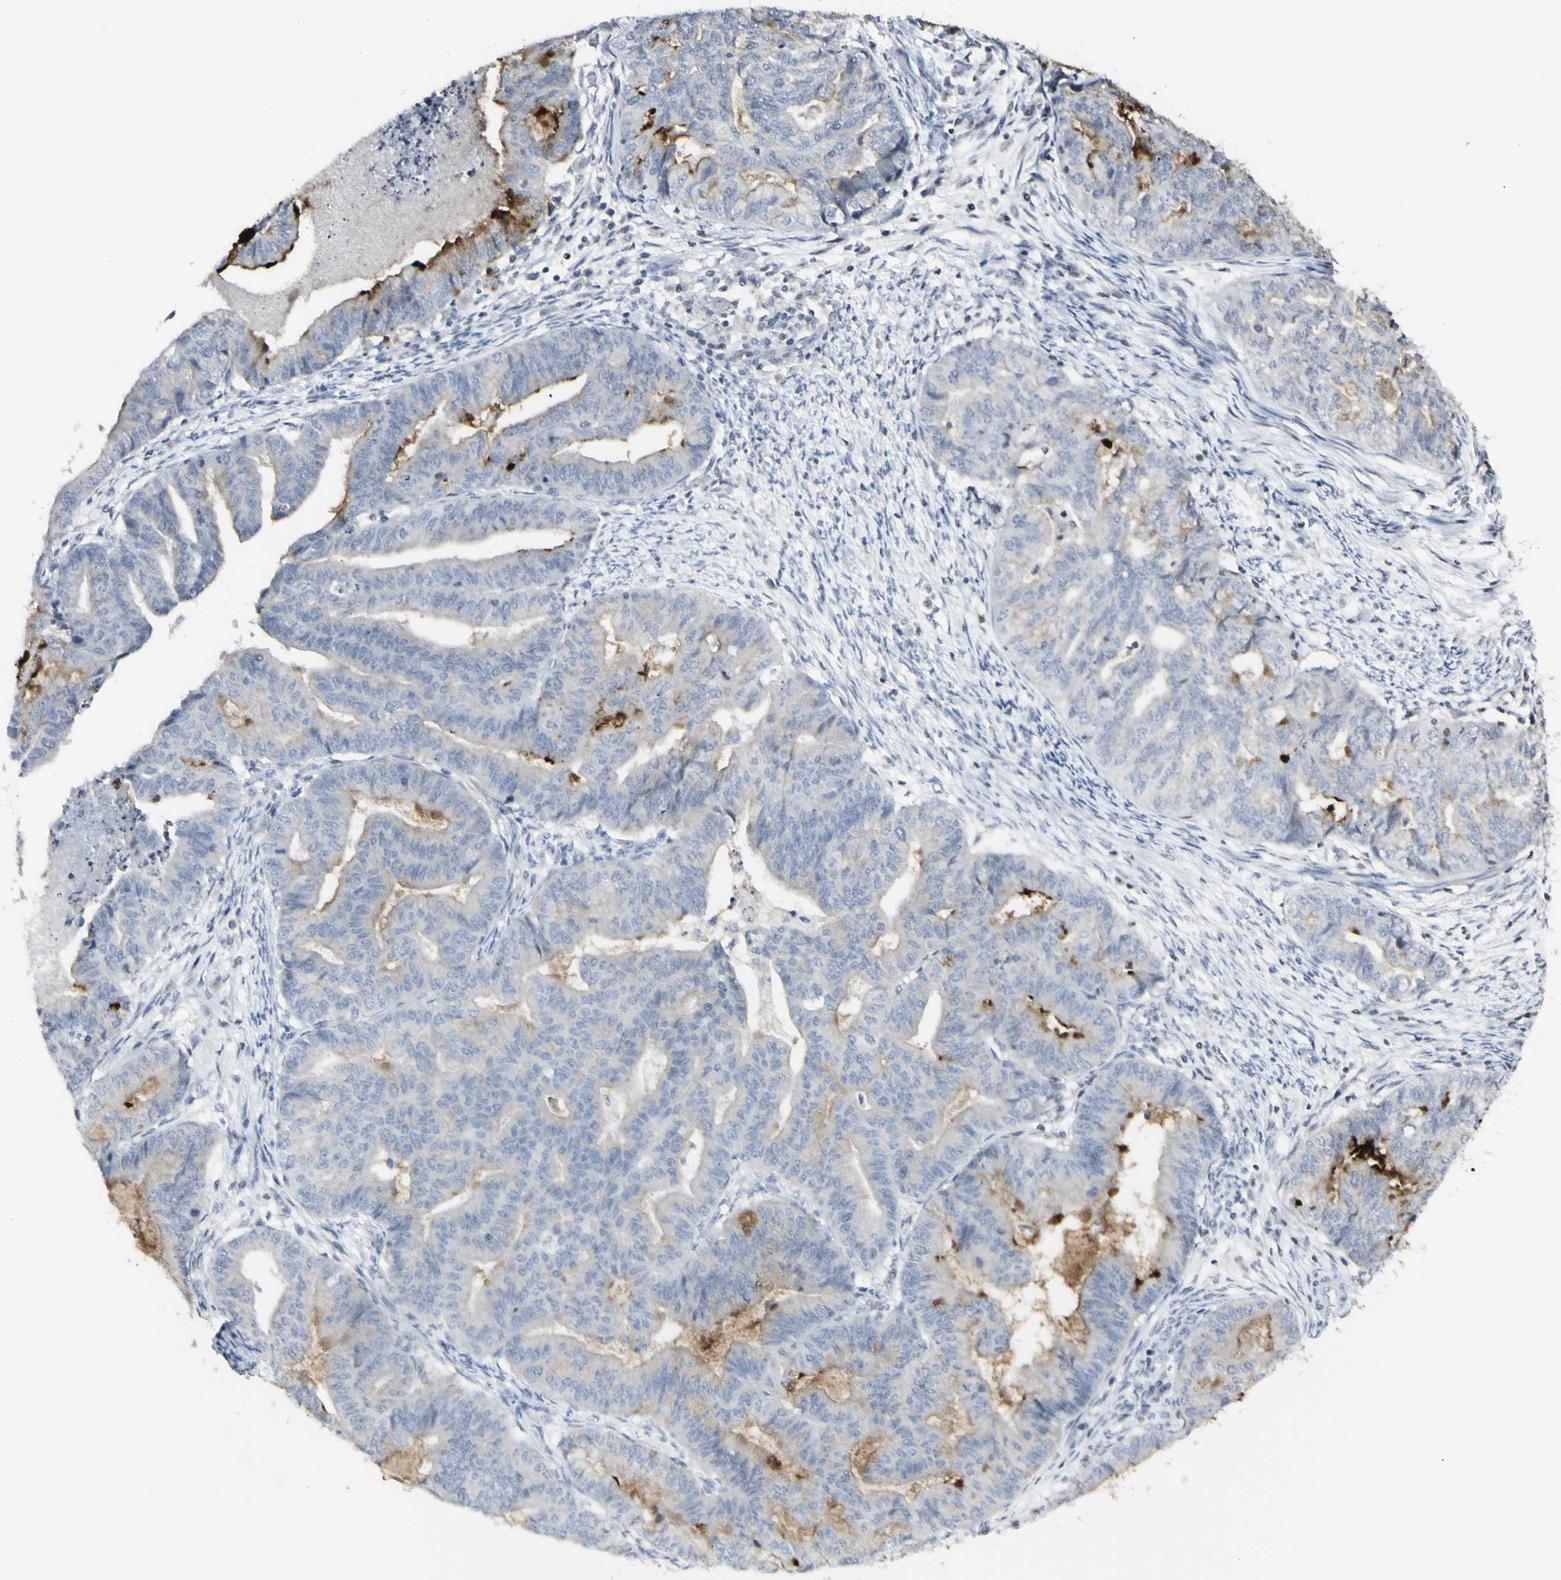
{"staining": {"intensity": "strong", "quantity": "<25%", "location": "cytoplasmic/membranous"}, "tissue": "endometrial cancer", "cell_type": "Tumor cells", "image_type": "cancer", "snomed": [{"axis": "morphology", "description": "Adenocarcinoma, NOS"}, {"axis": "topography", "description": "Endometrium"}], "caption": "Immunohistochemical staining of human adenocarcinoma (endometrial) exhibits medium levels of strong cytoplasmic/membranous protein staining in approximately <25% of tumor cells. (DAB IHC with brightfield microscopy, high magnification).", "gene": "MUC5AC", "patient": {"sex": "female", "age": 79}}